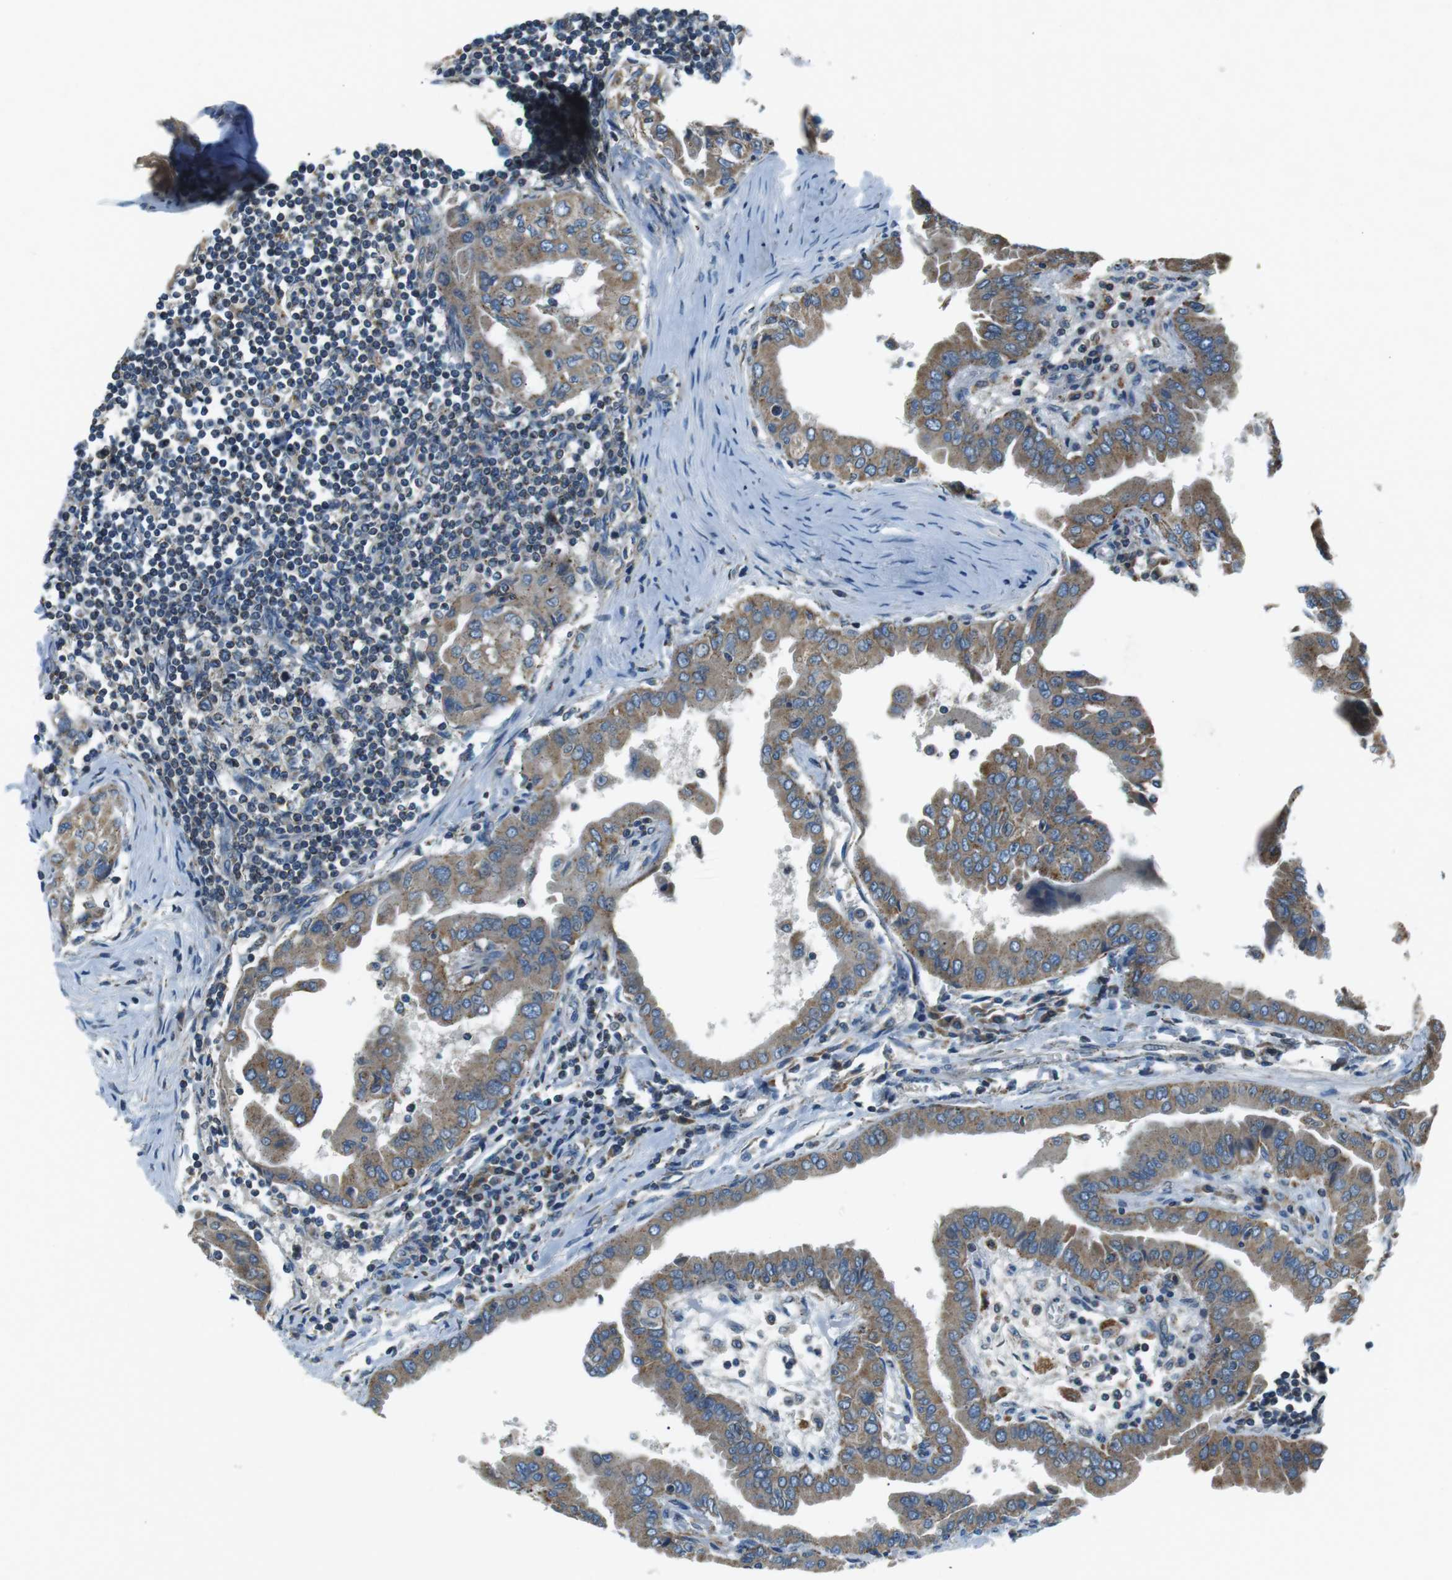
{"staining": {"intensity": "moderate", "quantity": ">75%", "location": "cytoplasmic/membranous"}, "tissue": "thyroid cancer", "cell_type": "Tumor cells", "image_type": "cancer", "snomed": [{"axis": "morphology", "description": "Papillary adenocarcinoma, NOS"}, {"axis": "topography", "description": "Thyroid gland"}], "caption": "DAB (3,3'-diaminobenzidine) immunohistochemical staining of thyroid papillary adenocarcinoma shows moderate cytoplasmic/membranous protein expression in about >75% of tumor cells.", "gene": "FAM3B", "patient": {"sex": "male", "age": 33}}